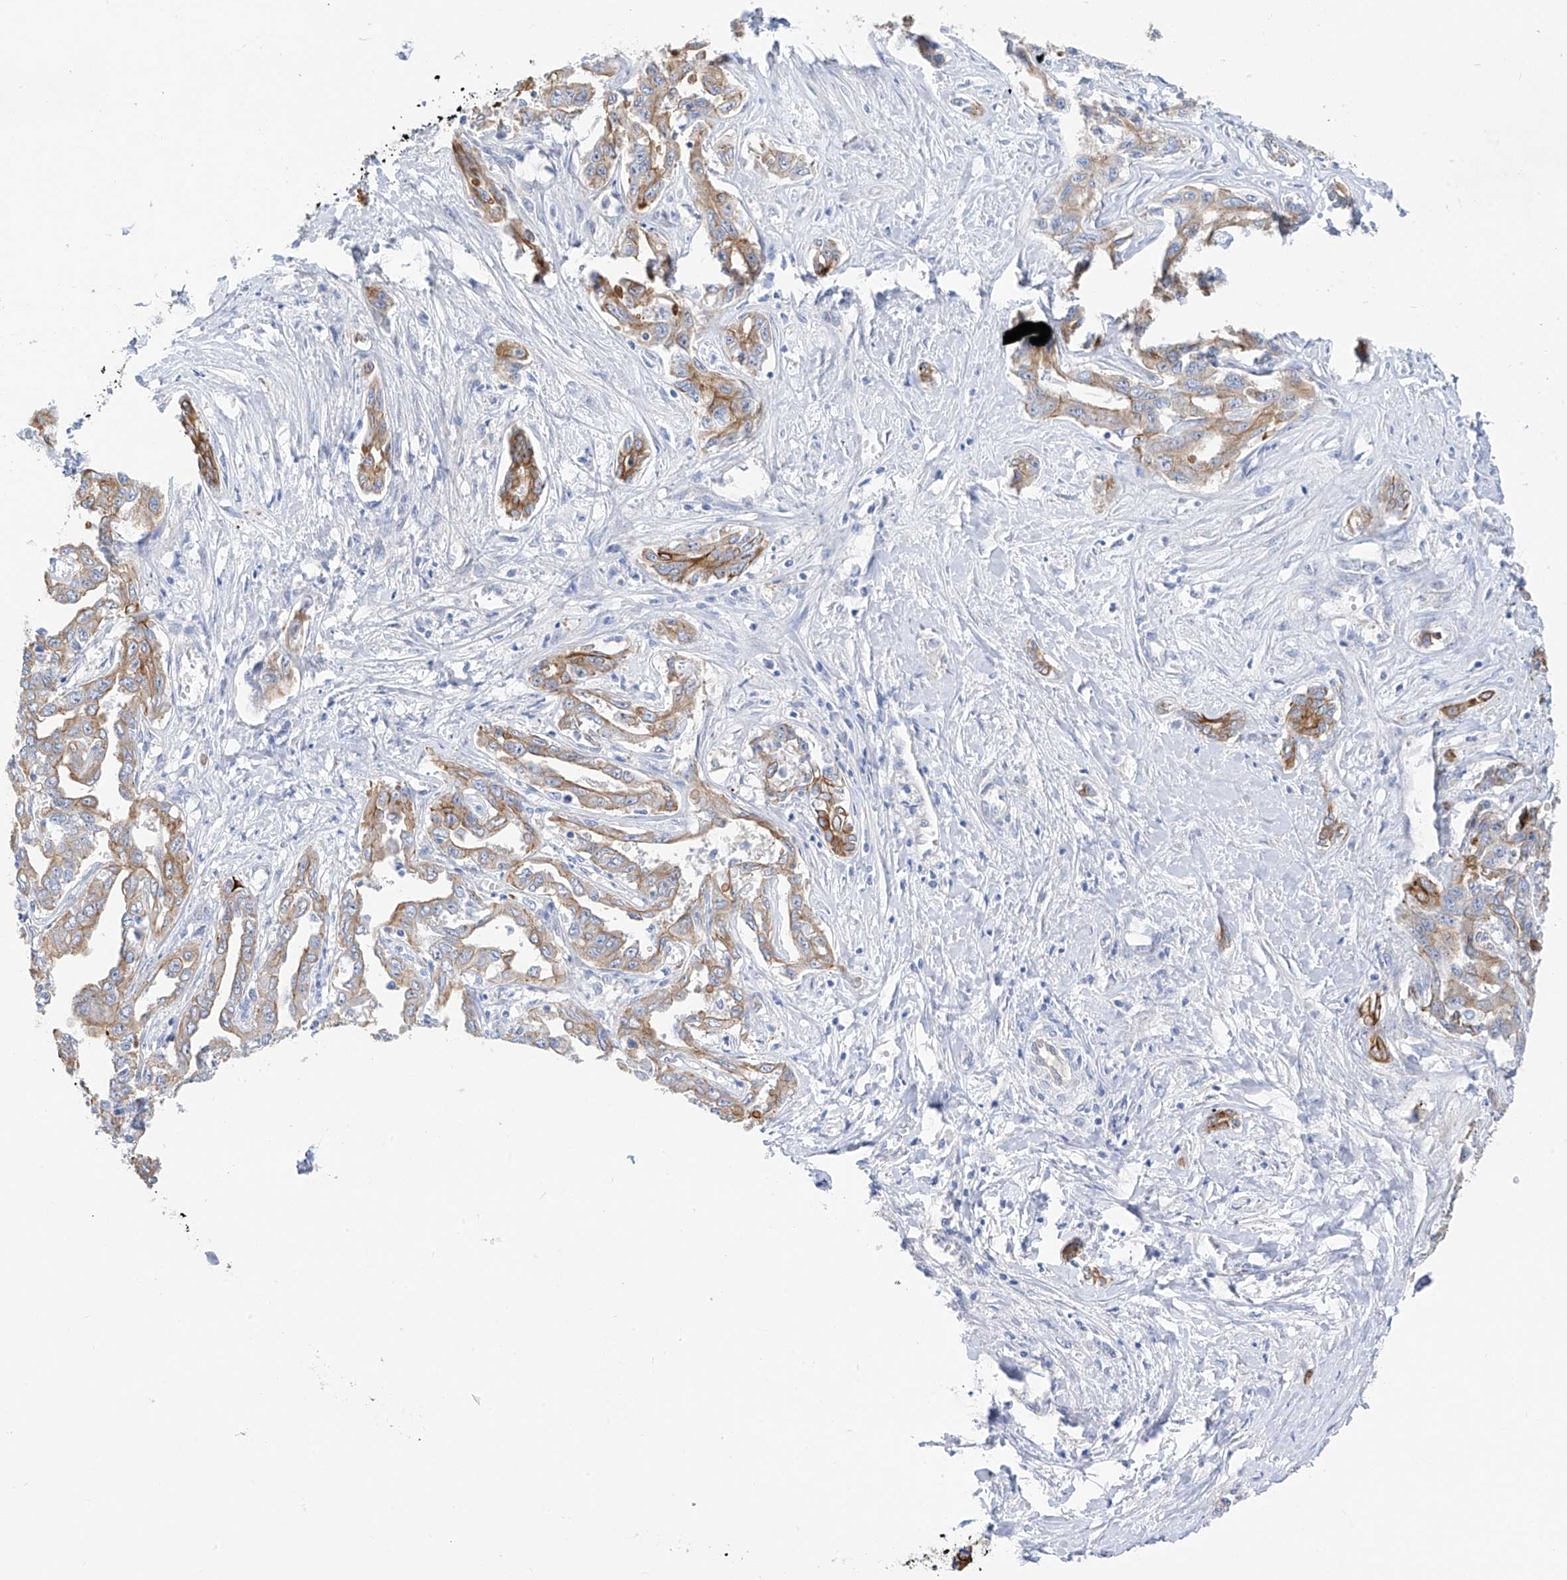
{"staining": {"intensity": "moderate", "quantity": "25%-75%", "location": "cytoplasmic/membranous"}, "tissue": "liver cancer", "cell_type": "Tumor cells", "image_type": "cancer", "snomed": [{"axis": "morphology", "description": "Cholangiocarcinoma"}, {"axis": "topography", "description": "Liver"}], "caption": "Human liver cholangiocarcinoma stained with a protein marker reveals moderate staining in tumor cells.", "gene": "PIK3C2B", "patient": {"sex": "male", "age": 59}}